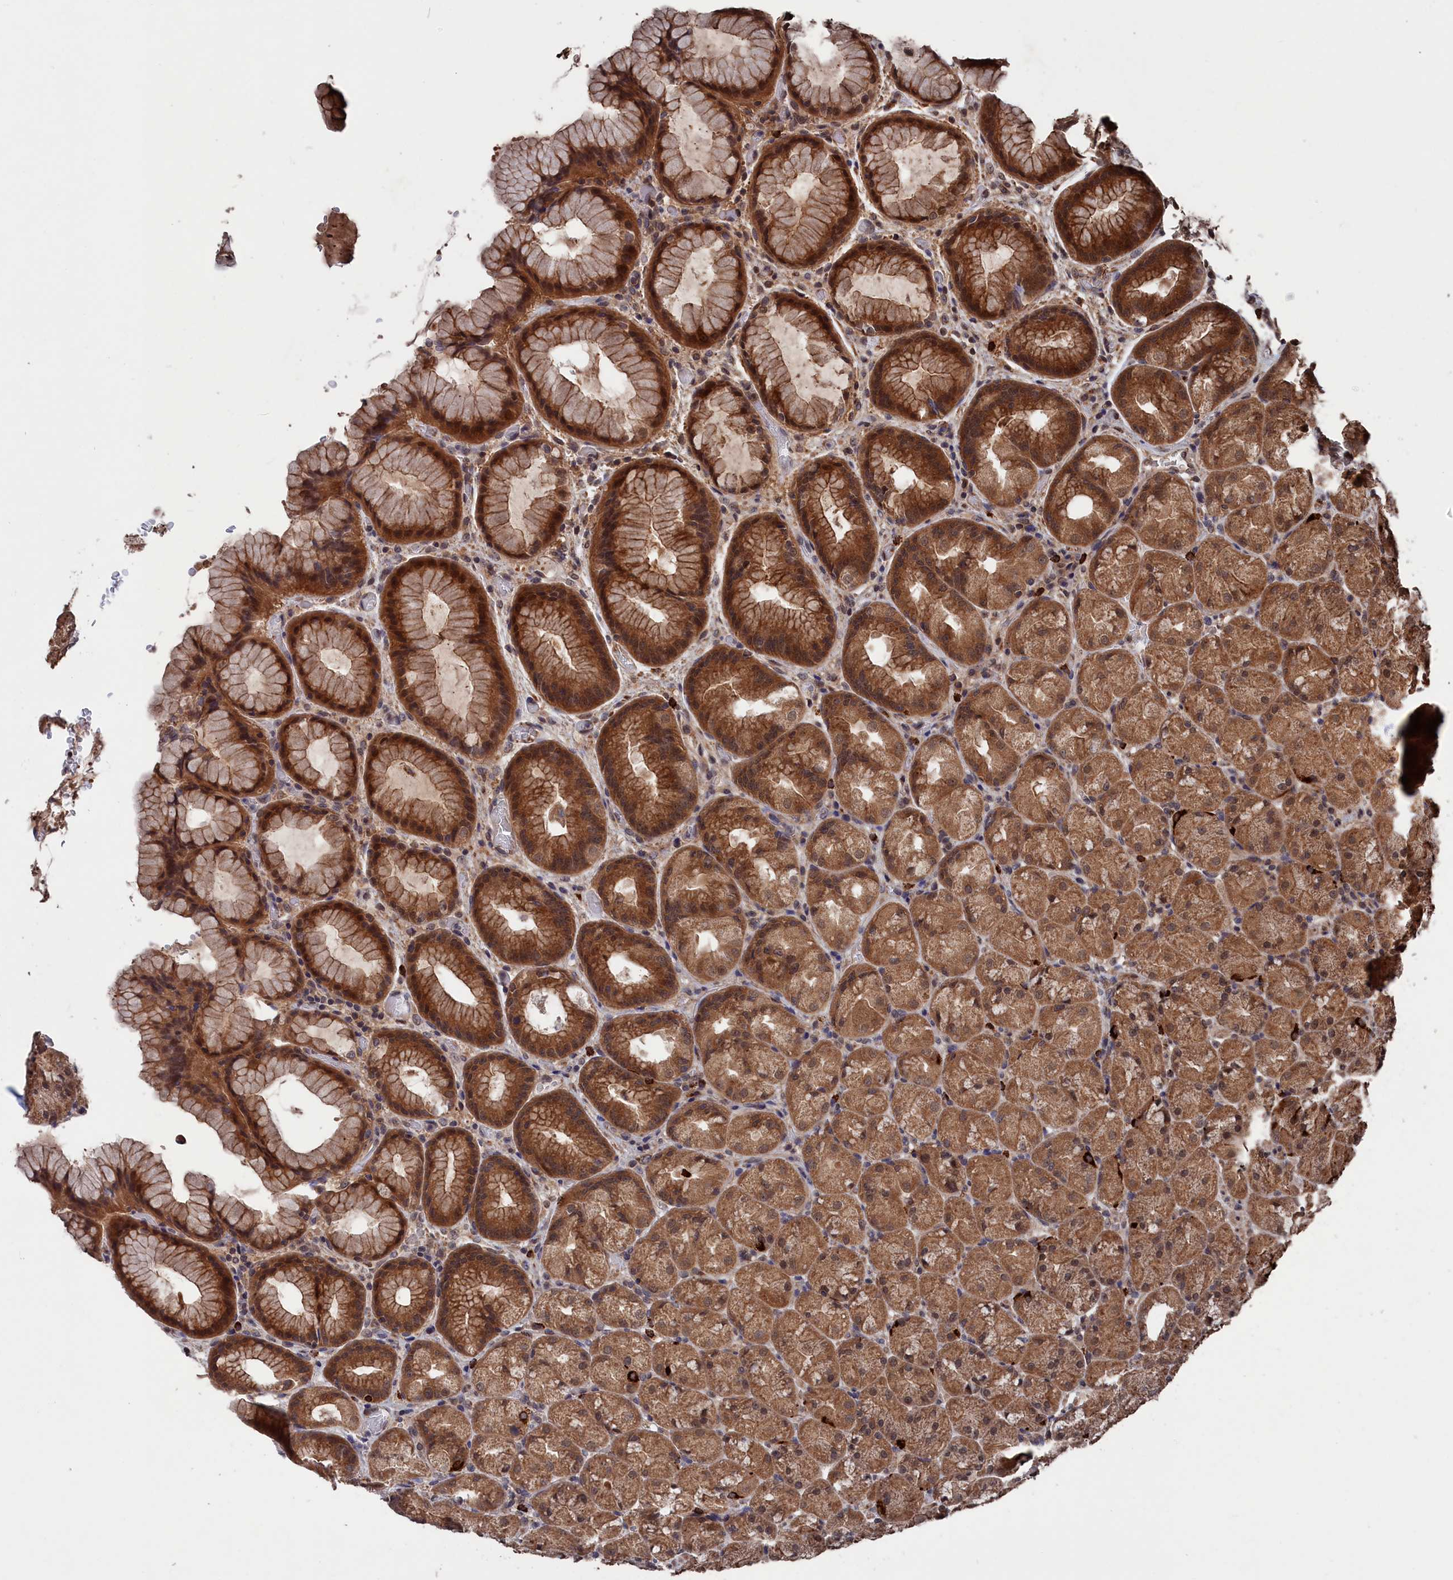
{"staining": {"intensity": "moderate", "quantity": ">75%", "location": "cytoplasmic/membranous,nuclear"}, "tissue": "stomach", "cell_type": "Glandular cells", "image_type": "normal", "snomed": [{"axis": "morphology", "description": "Normal tissue, NOS"}, {"axis": "topography", "description": "Stomach, upper"}, {"axis": "topography", "description": "Stomach"}], "caption": "A photomicrograph of stomach stained for a protein shows moderate cytoplasmic/membranous,nuclear brown staining in glandular cells.", "gene": "PDE12", "patient": {"sex": "male", "age": 48}}